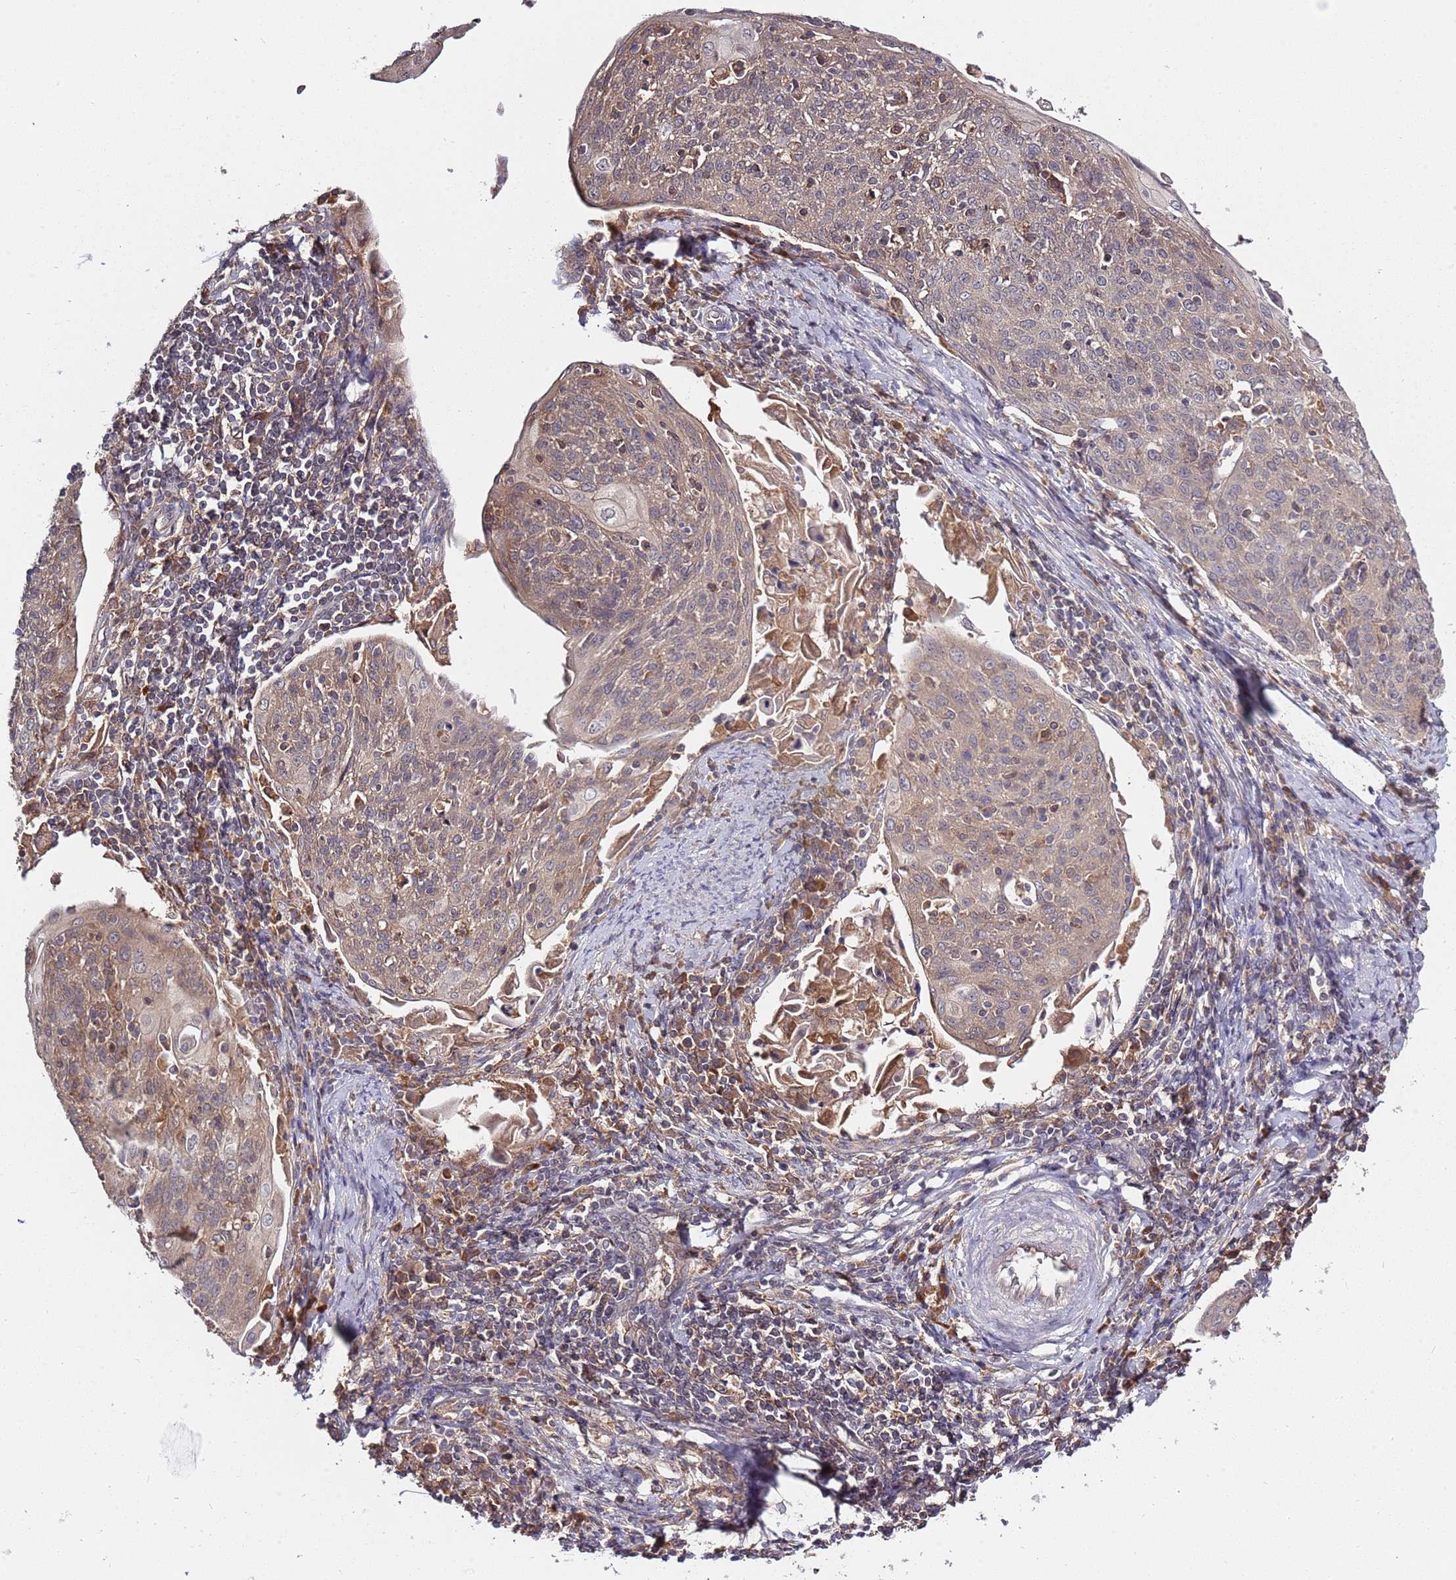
{"staining": {"intensity": "weak", "quantity": ">75%", "location": "cytoplasmic/membranous"}, "tissue": "cervical cancer", "cell_type": "Tumor cells", "image_type": "cancer", "snomed": [{"axis": "morphology", "description": "Squamous cell carcinoma, NOS"}, {"axis": "topography", "description": "Cervix"}], "caption": "There is low levels of weak cytoplasmic/membranous positivity in tumor cells of cervical cancer, as demonstrated by immunohistochemical staining (brown color).", "gene": "USP32", "patient": {"sex": "female", "age": 67}}